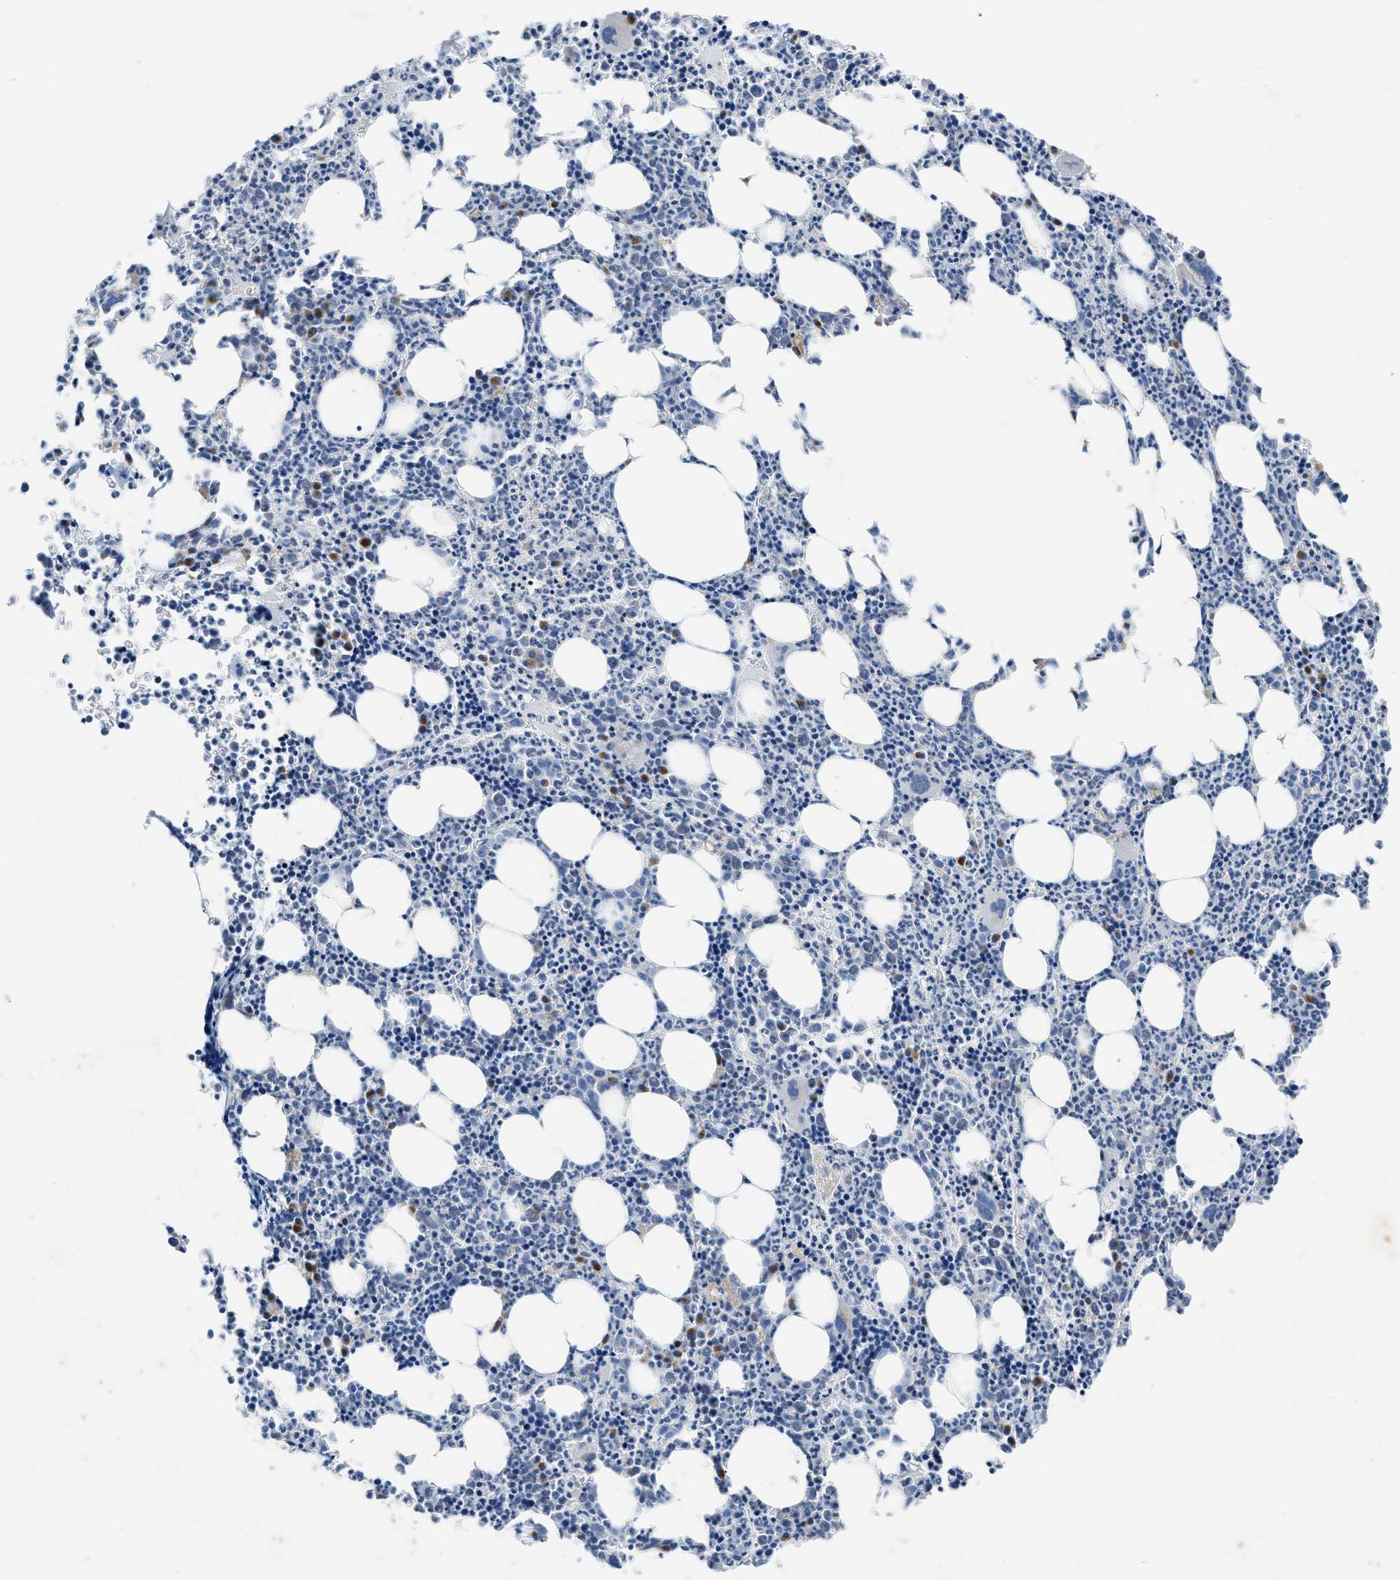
{"staining": {"intensity": "strong", "quantity": "<25%", "location": "cytoplasmic/membranous"}, "tissue": "bone marrow", "cell_type": "Hematopoietic cells", "image_type": "normal", "snomed": [{"axis": "morphology", "description": "Normal tissue, NOS"}, {"axis": "morphology", "description": "Inflammation, NOS"}, {"axis": "topography", "description": "Bone marrow"}], "caption": "A micrograph of human bone marrow stained for a protein displays strong cytoplasmic/membranous brown staining in hematopoietic cells. (brown staining indicates protein expression, while blue staining denotes nuclei).", "gene": "ETFB", "patient": {"sex": "female", "age": 40}}